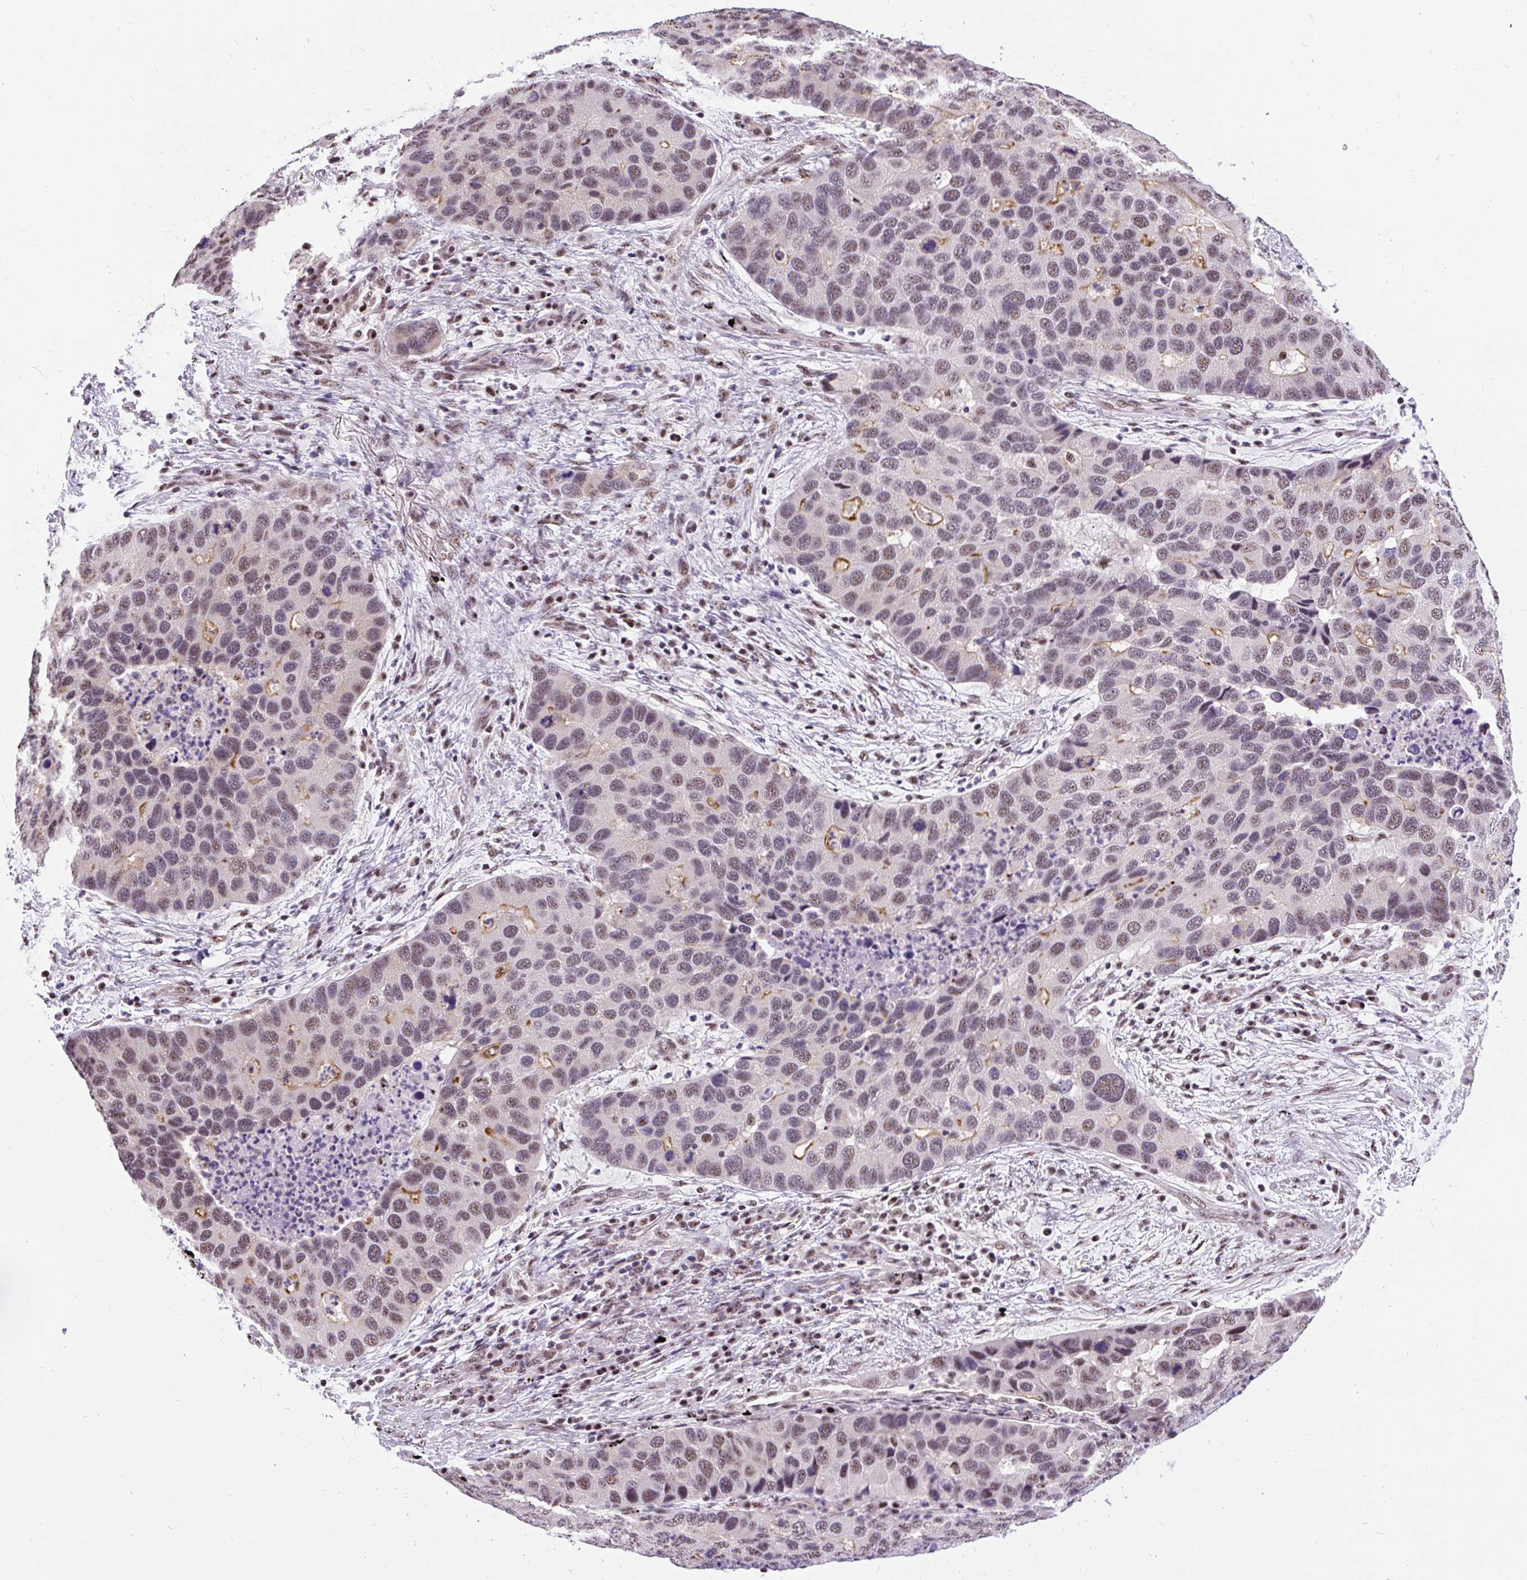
{"staining": {"intensity": "moderate", "quantity": ">75%", "location": "nuclear"}, "tissue": "lung cancer", "cell_type": "Tumor cells", "image_type": "cancer", "snomed": [{"axis": "morphology", "description": "Aneuploidy"}, {"axis": "morphology", "description": "Adenocarcinoma, NOS"}, {"axis": "topography", "description": "Lymph node"}, {"axis": "topography", "description": "Lung"}], "caption": "Lung cancer (adenocarcinoma) stained with a protein marker shows moderate staining in tumor cells.", "gene": "SMC5", "patient": {"sex": "female", "age": 74}}